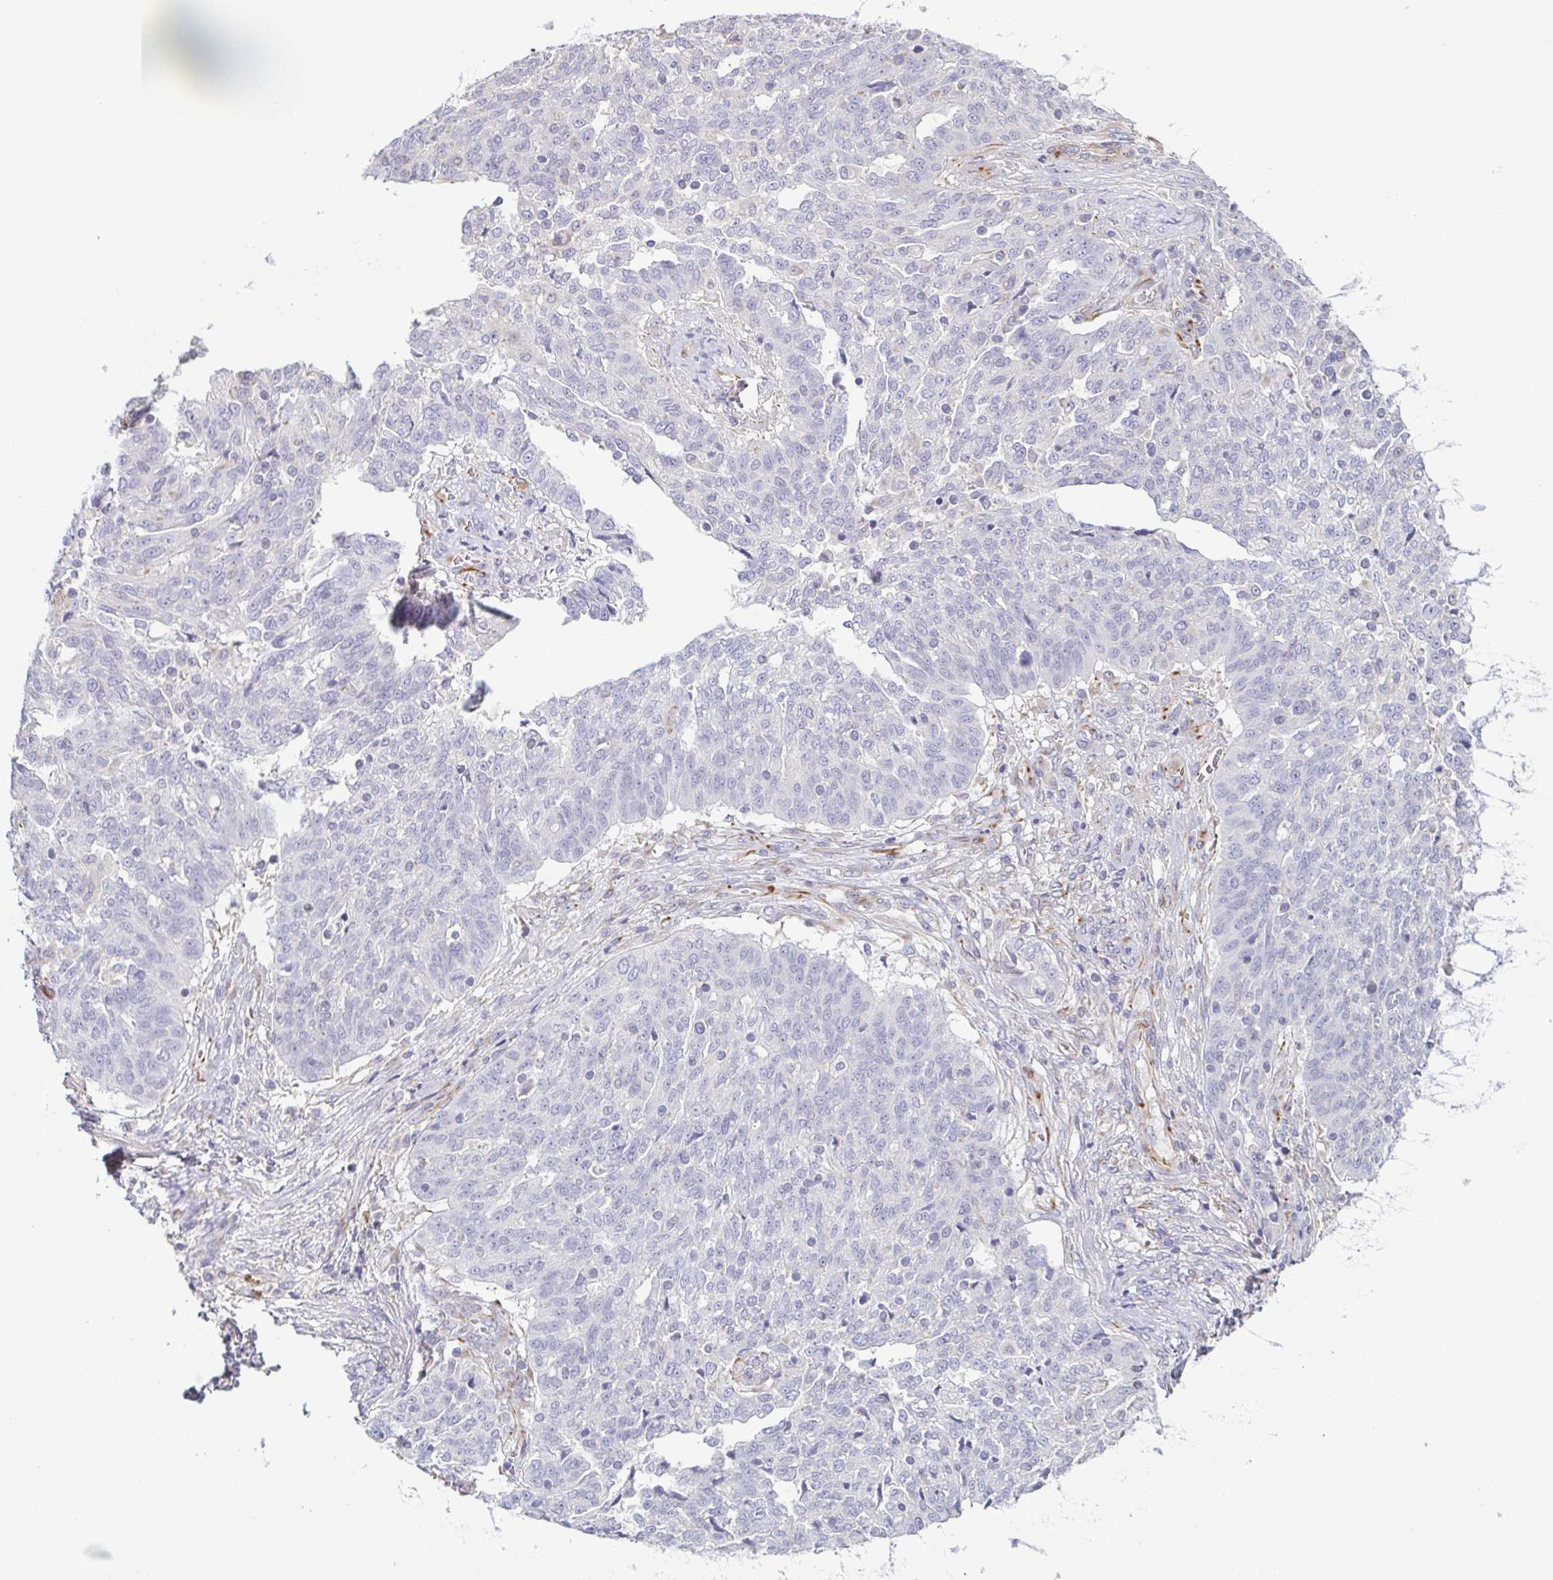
{"staining": {"intensity": "negative", "quantity": "none", "location": "none"}, "tissue": "ovarian cancer", "cell_type": "Tumor cells", "image_type": "cancer", "snomed": [{"axis": "morphology", "description": "Cystadenocarcinoma, serous, NOS"}, {"axis": "topography", "description": "Ovary"}], "caption": "Tumor cells show no significant protein staining in ovarian serous cystadenocarcinoma.", "gene": "COL17A1", "patient": {"sex": "female", "age": 67}}